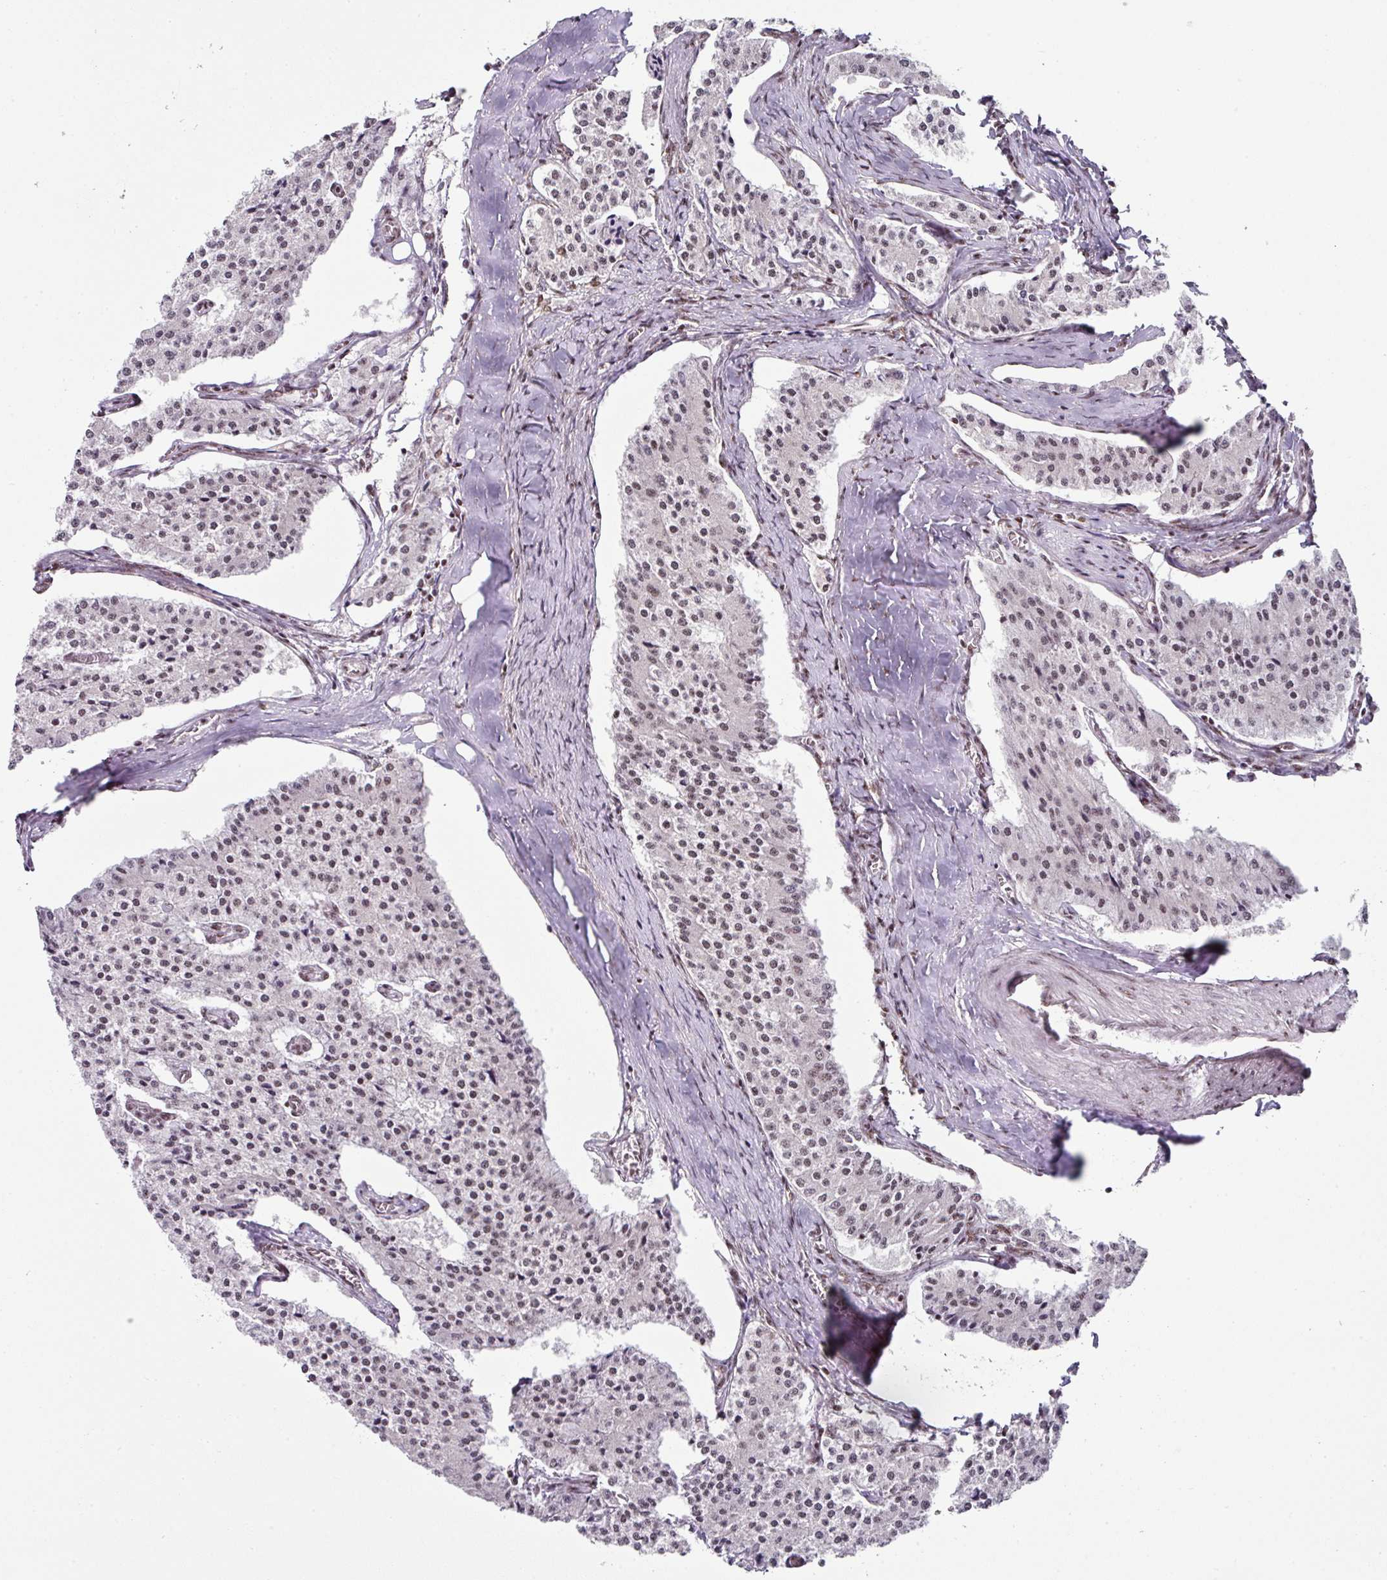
{"staining": {"intensity": "weak", "quantity": "25%-75%", "location": "nuclear"}, "tissue": "carcinoid", "cell_type": "Tumor cells", "image_type": "cancer", "snomed": [{"axis": "morphology", "description": "Carcinoid, malignant, NOS"}, {"axis": "topography", "description": "Colon"}], "caption": "Human carcinoid (malignant) stained with a brown dye exhibits weak nuclear positive staining in about 25%-75% of tumor cells.", "gene": "NFYA", "patient": {"sex": "female", "age": 52}}